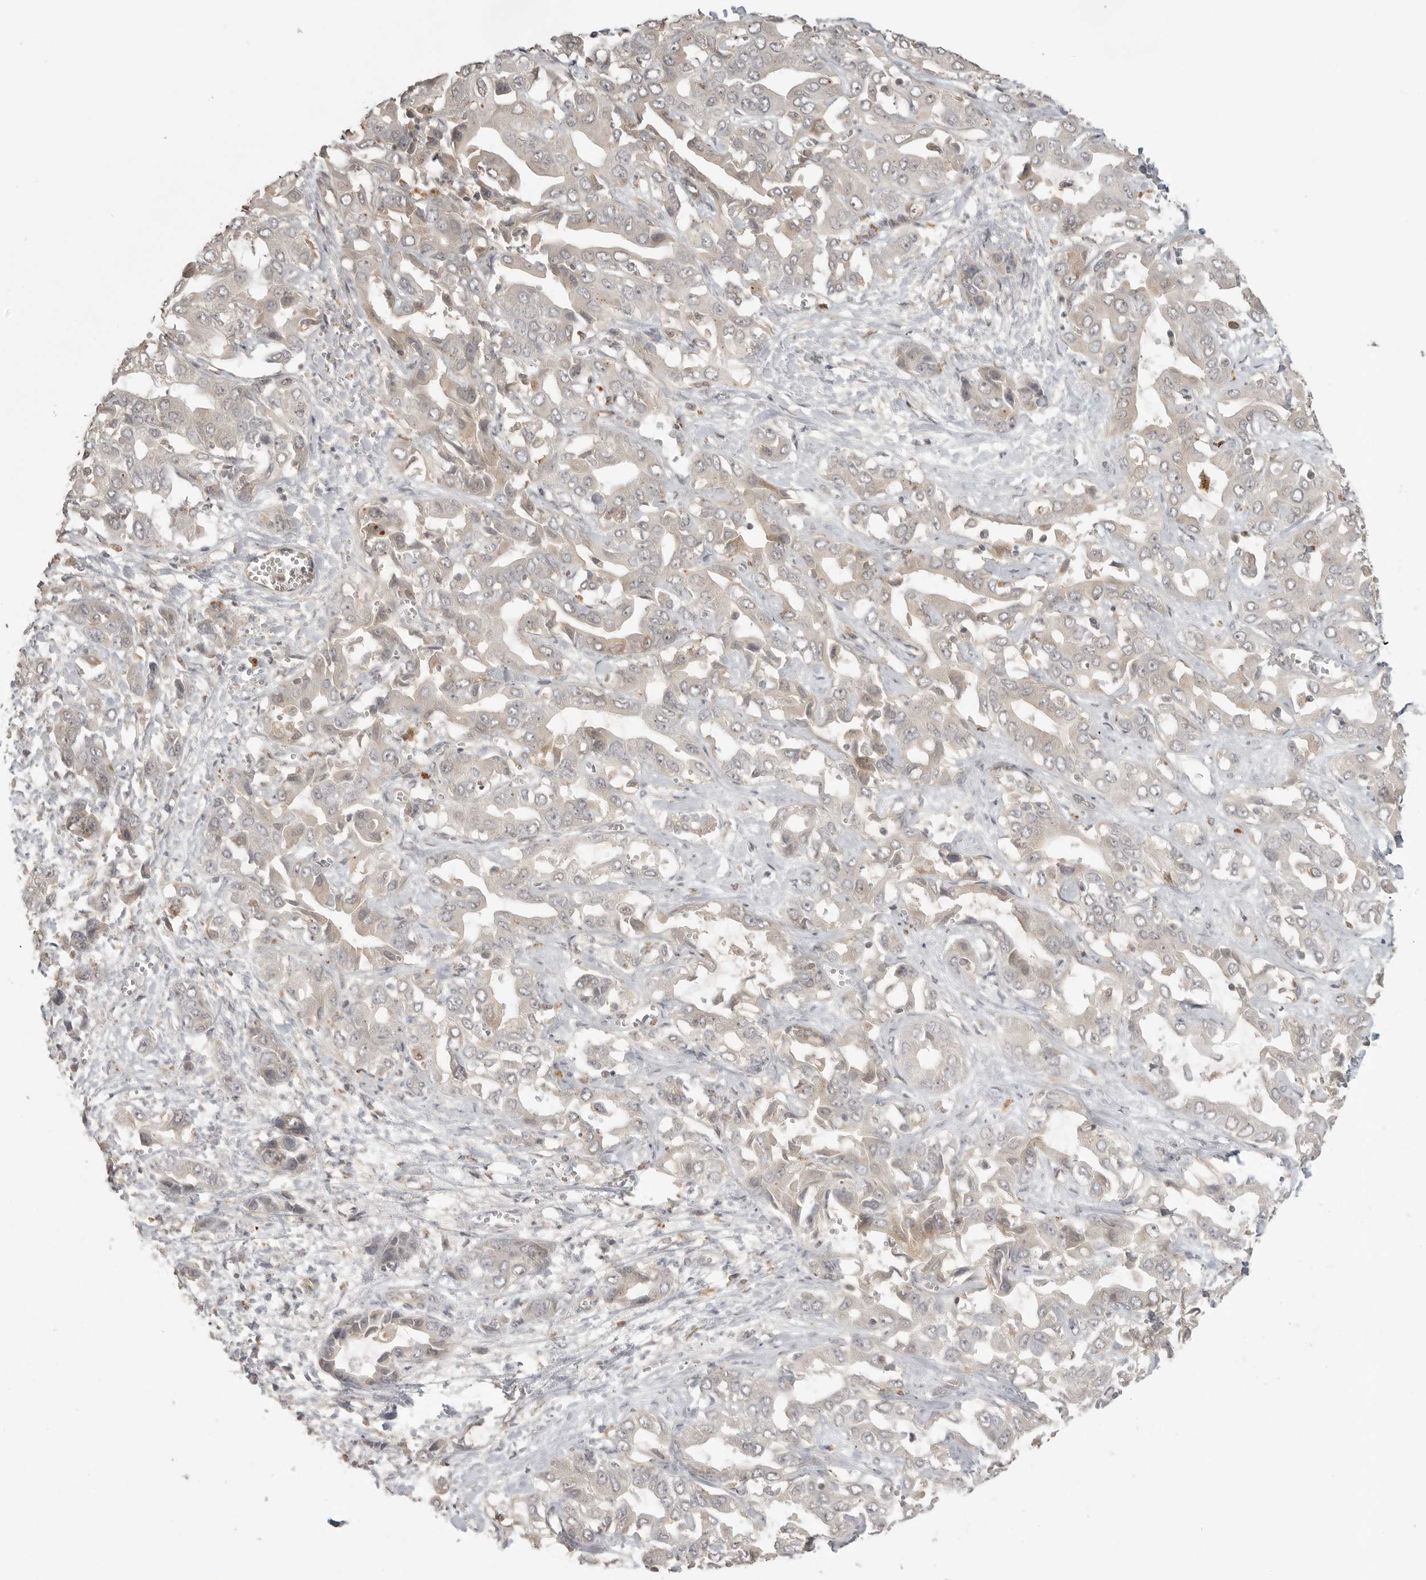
{"staining": {"intensity": "negative", "quantity": "none", "location": "none"}, "tissue": "liver cancer", "cell_type": "Tumor cells", "image_type": "cancer", "snomed": [{"axis": "morphology", "description": "Cholangiocarcinoma"}, {"axis": "topography", "description": "Liver"}], "caption": "This is an immunohistochemistry (IHC) histopathology image of human liver cancer (cholangiocarcinoma). There is no staining in tumor cells.", "gene": "SMG8", "patient": {"sex": "female", "age": 52}}